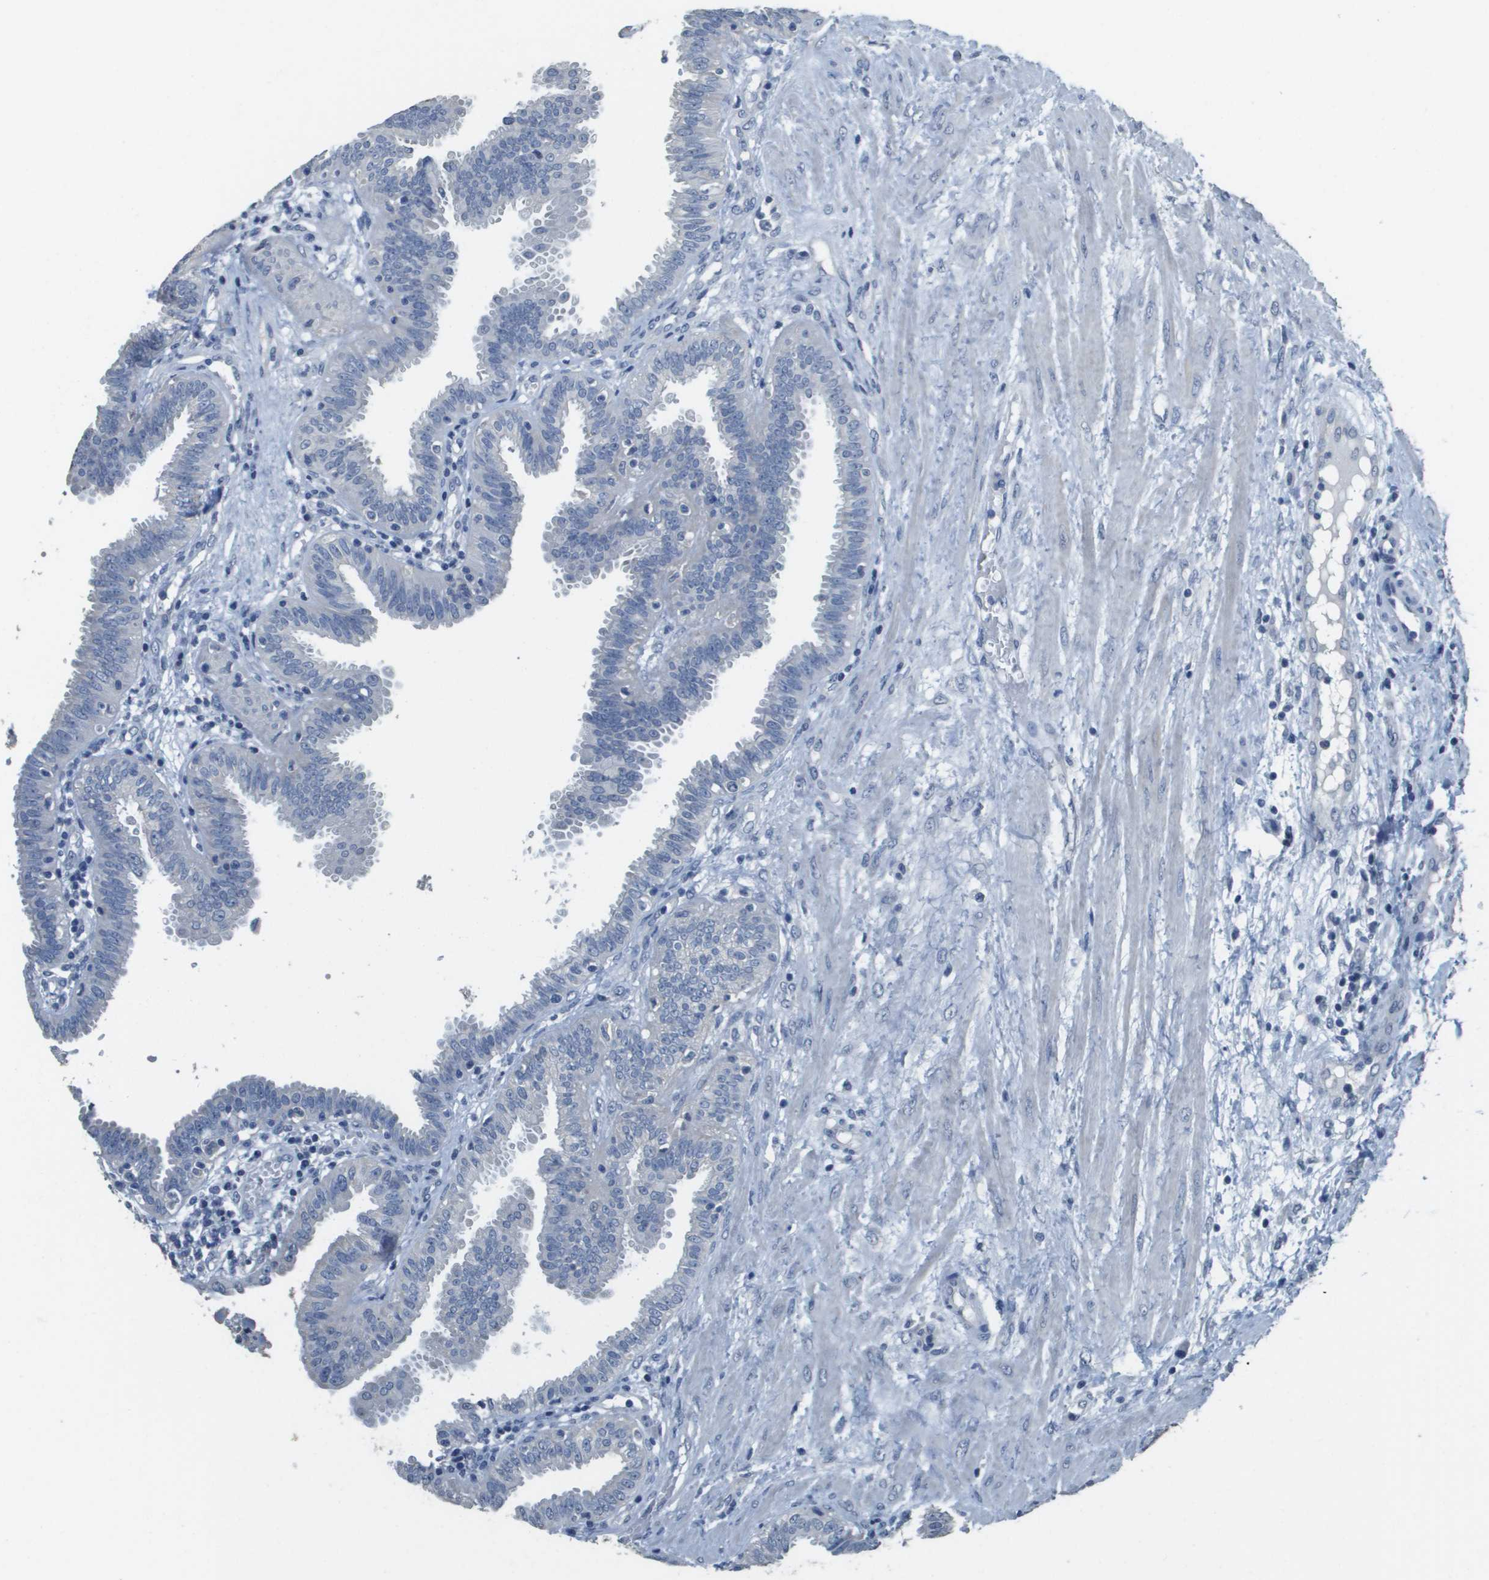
{"staining": {"intensity": "negative", "quantity": "none", "location": "none"}, "tissue": "fallopian tube", "cell_type": "Glandular cells", "image_type": "normal", "snomed": [{"axis": "morphology", "description": "Normal tissue, NOS"}, {"axis": "topography", "description": "Fallopian tube"}], "caption": "High power microscopy photomicrograph of an immunohistochemistry (IHC) histopathology image of normal fallopian tube, revealing no significant positivity in glandular cells.", "gene": "MT3", "patient": {"sex": "female", "age": 32}}